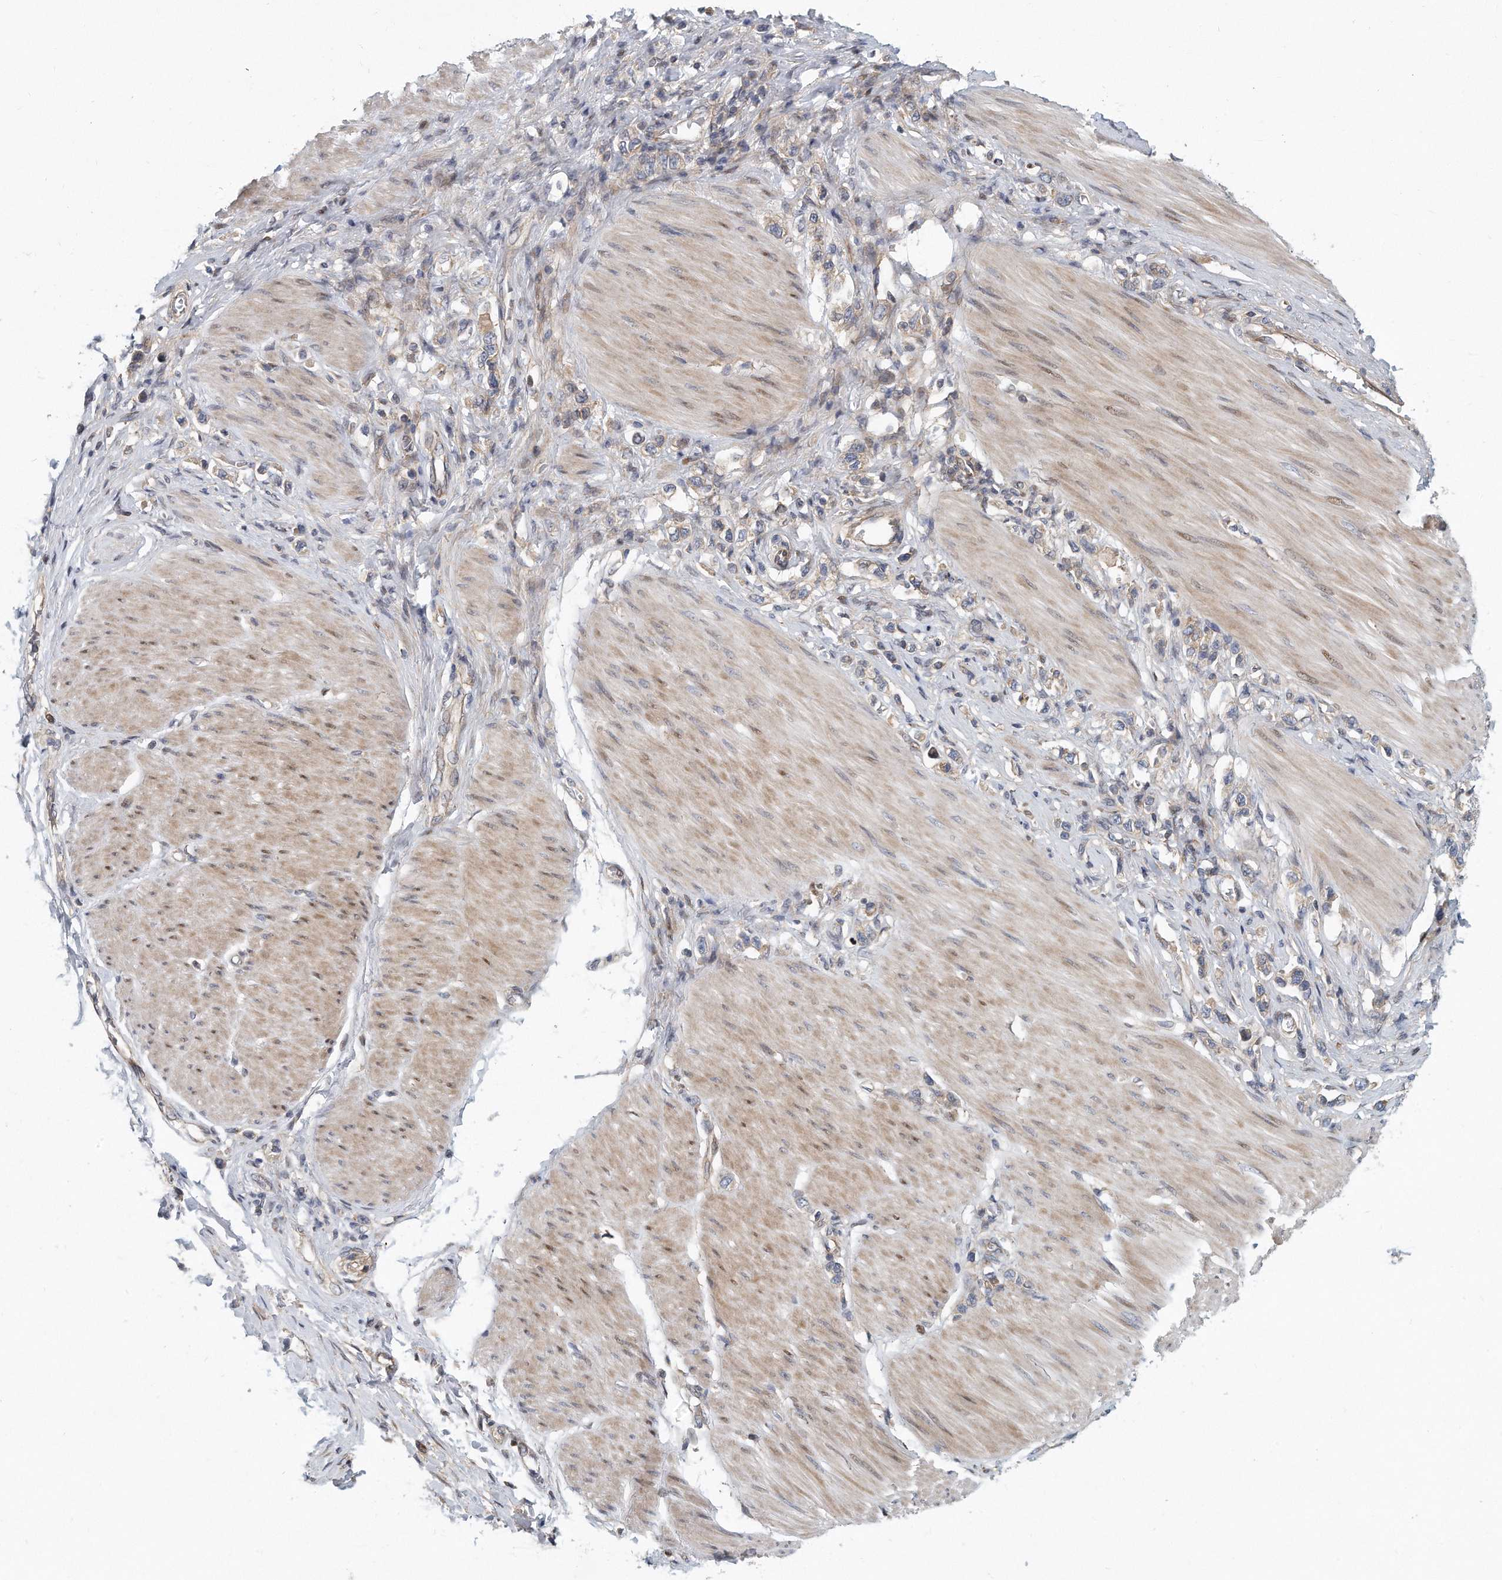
{"staining": {"intensity": "weak", "quantity": "25%-75%", "location": "cytoplasmic/membranous"}, "tissue": "stomach cancer", "cell_type": "Tumor cells", "image_type": "cancer", "snomed": [{"axis": "morphology", "description": "Adenocarcinoma, NOS"}, {"axis": "topography", "description": "Stomach"}], "caption": "Immunohistochemical staining of stomach cancer reveals low levels of weak cytoplasmic/membranous protein expression in approximately 25%-75% of tumor cells. Nuclei are stained in blue.", "gene": "PCDH8", "patient": {"sex": "female", "age": 65}}